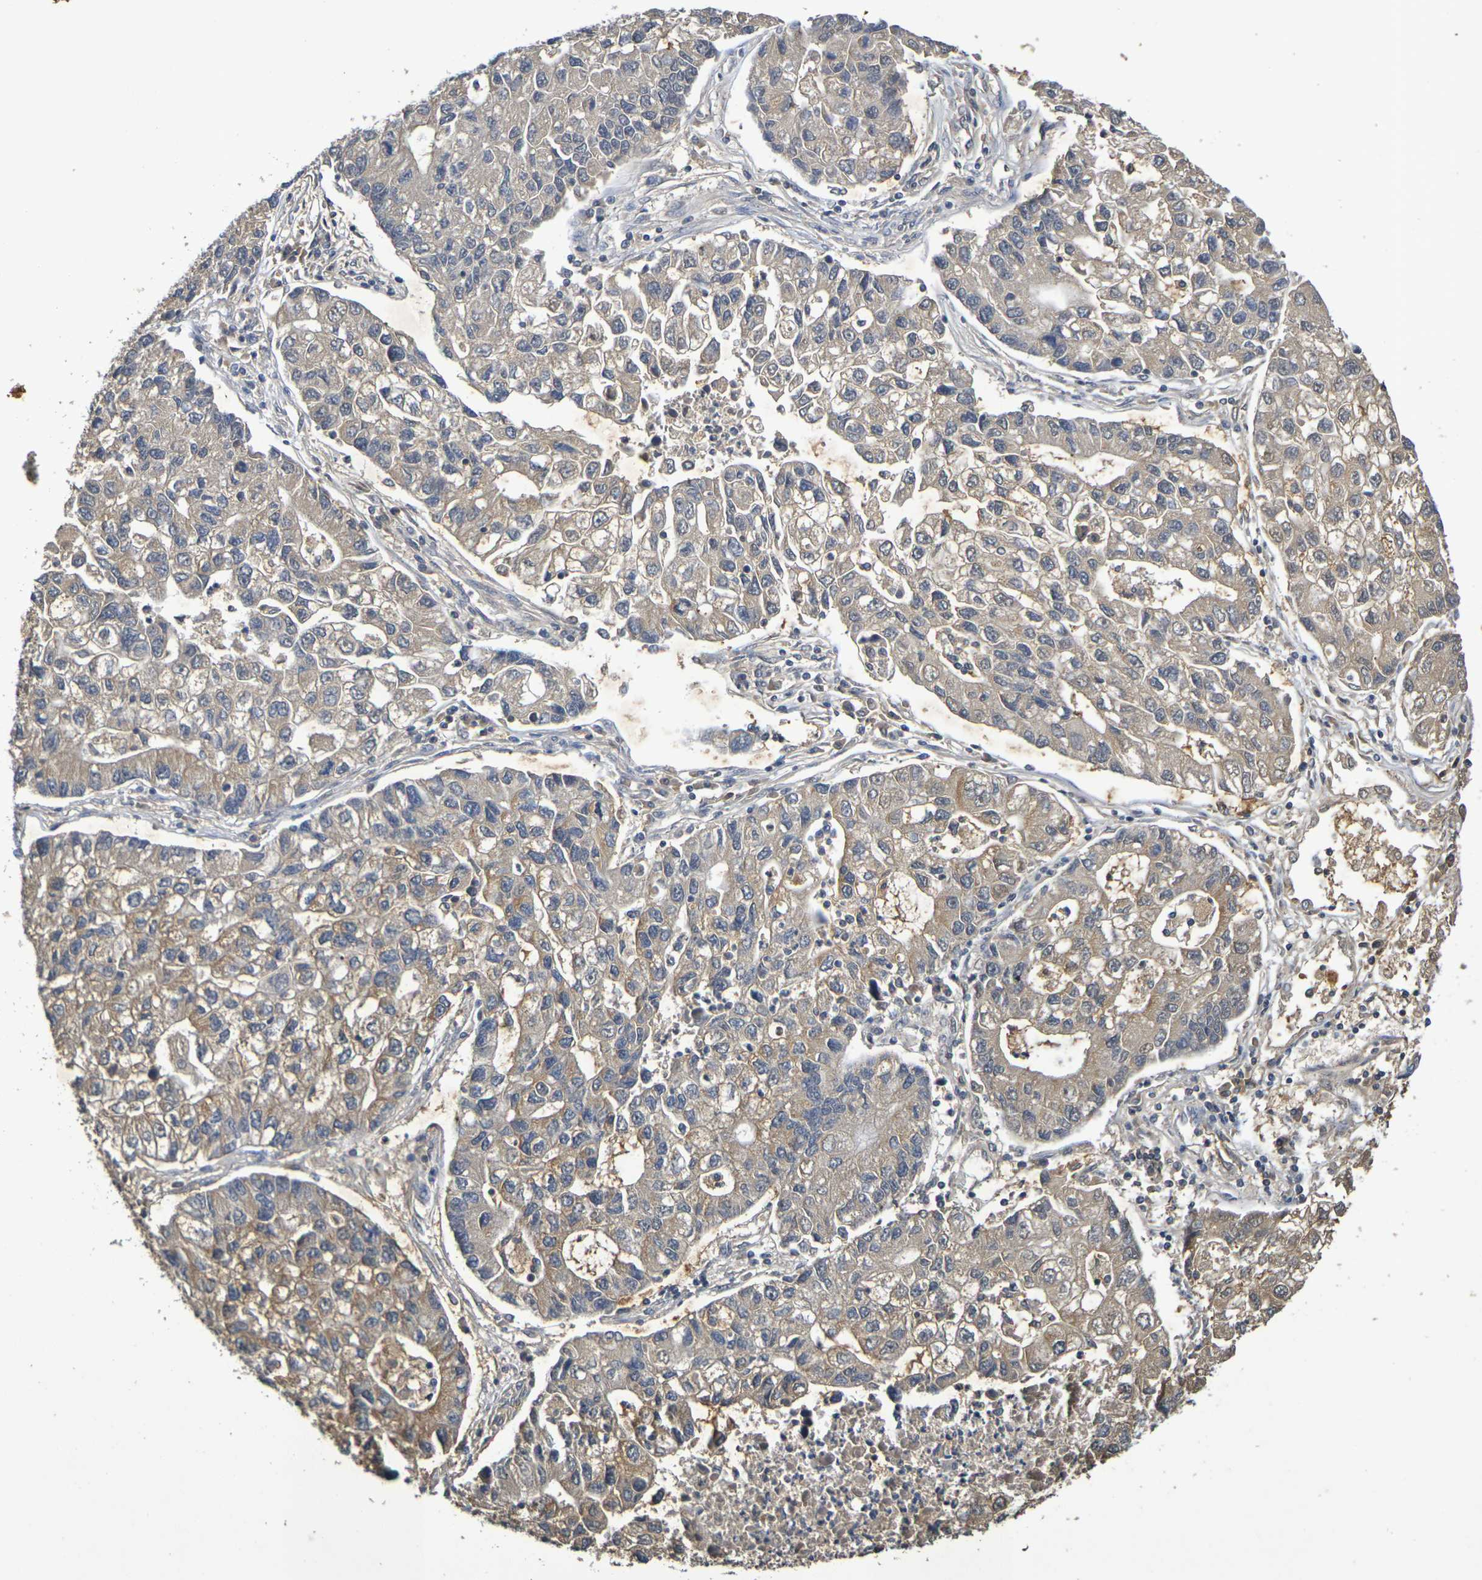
{"staining": {"intensity": "weak", "quantity": ">75%", "location": "cytoplasmic/membranous"}, "tissue": "lung cancer", "cell_type": "Tumor cells", "image_type": "cancer", "snomed": [{"axis": "morphology", "description": "Adenocarcinoma, NOS"}, {"axis": "topography", "description": "Lung"}], "caption": "Brown immunohistochemical staining in human adenocarcinoma (lung) demonstrates weak cytoplasmic/membranous staining in about >75% of tumor cells.", "gene": "TERF2", "patient": {"sex": "female", "age": 51}}